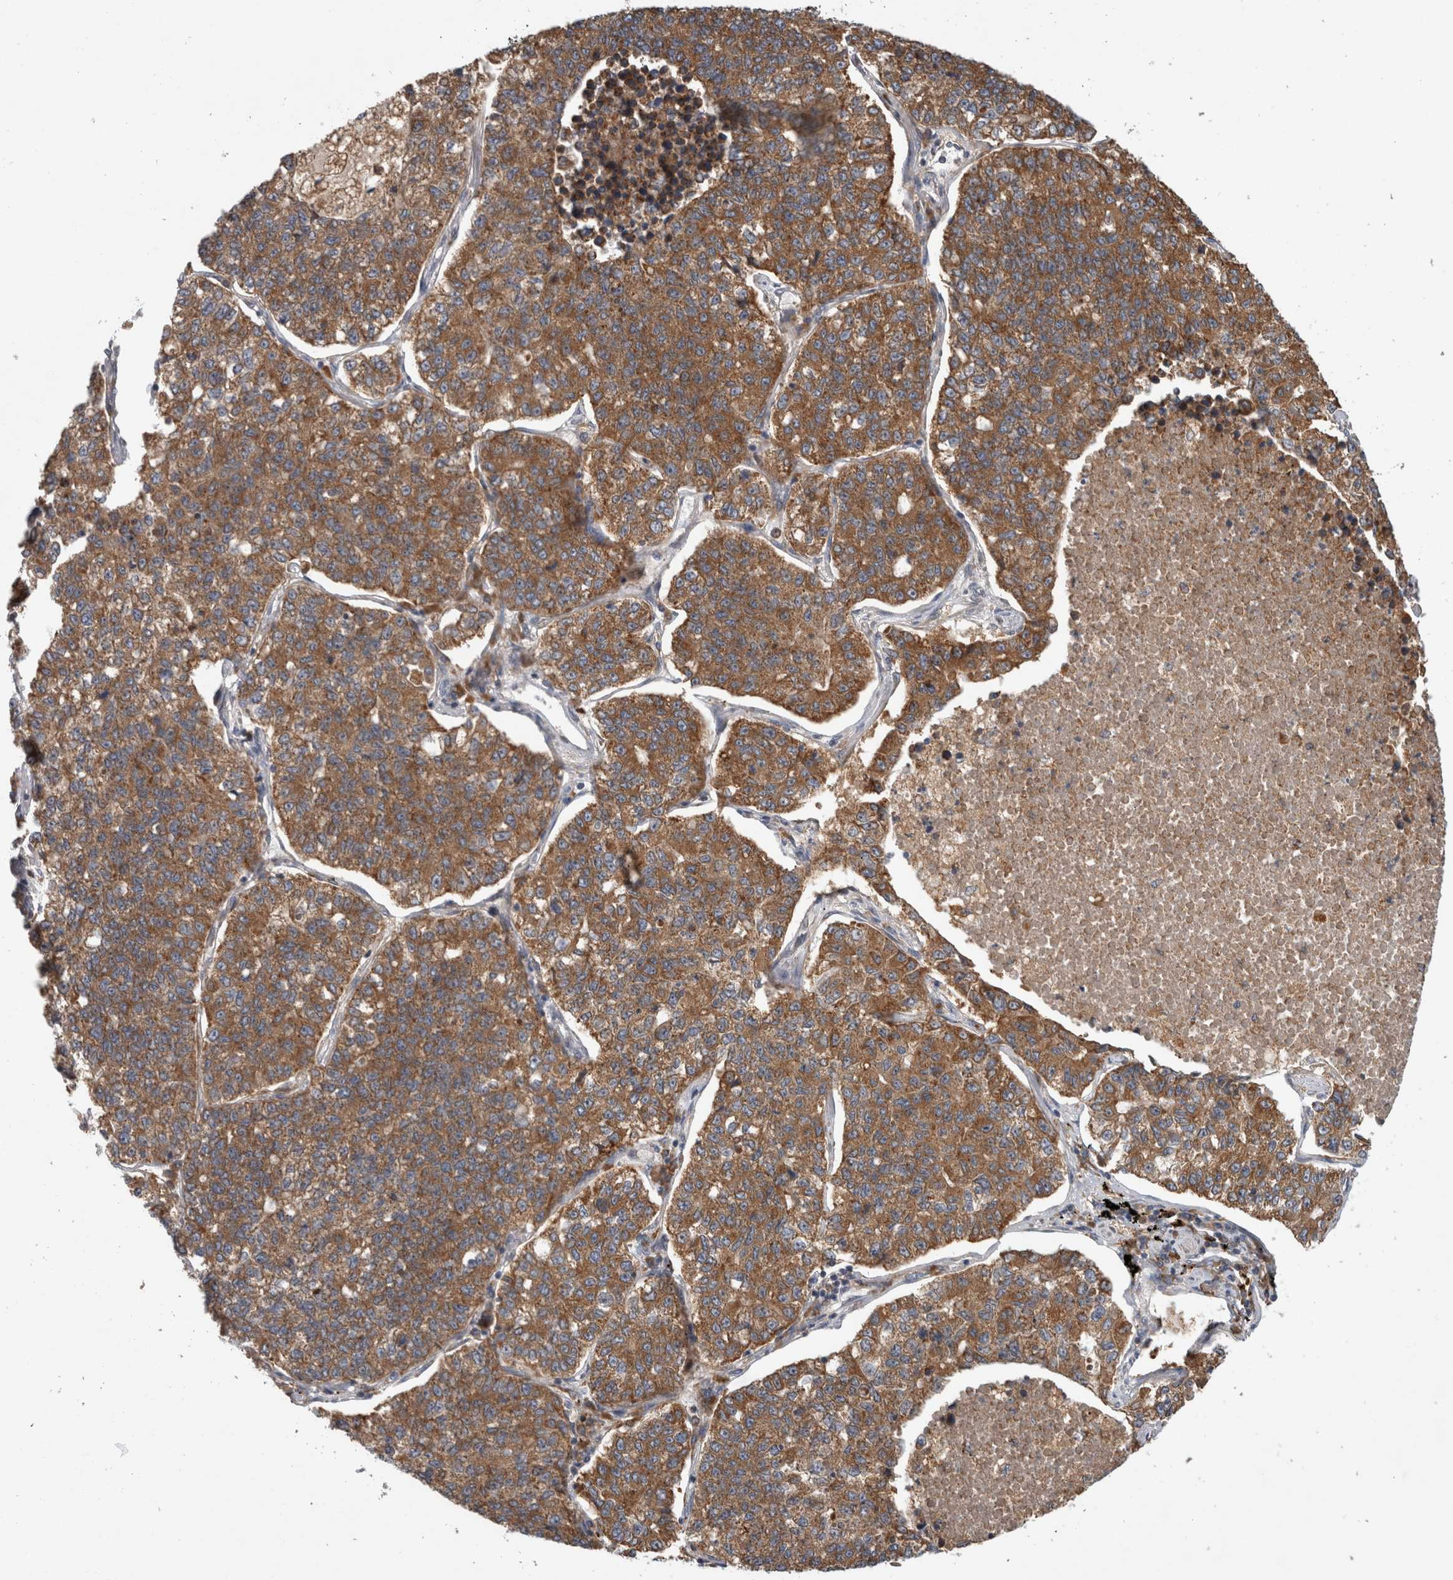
{"staining": {"intensity": "moderate", "quantity": ">75%", "location": "cytoplasmic/membranous"}, "tissue": "lung cancer", "cell_type": "Tumor cells", "image_type": "cancer", "snomed": [{"axis": "morphology", "description": "Adenocarcinoma, NOS"}, {"axis": "topography", "description": "Lung"}], "caption": "Immunohistochemical staining of human adenocarcinoma (lung) demonstrates moderate cytoplasmic/membranous protein staining in approximately >75% of tumor cells. (DAB IHC with brightfield microscopy, high magnification).", "gene": "ADGRL3", "patient": {"sex": "male", "age": 49}}